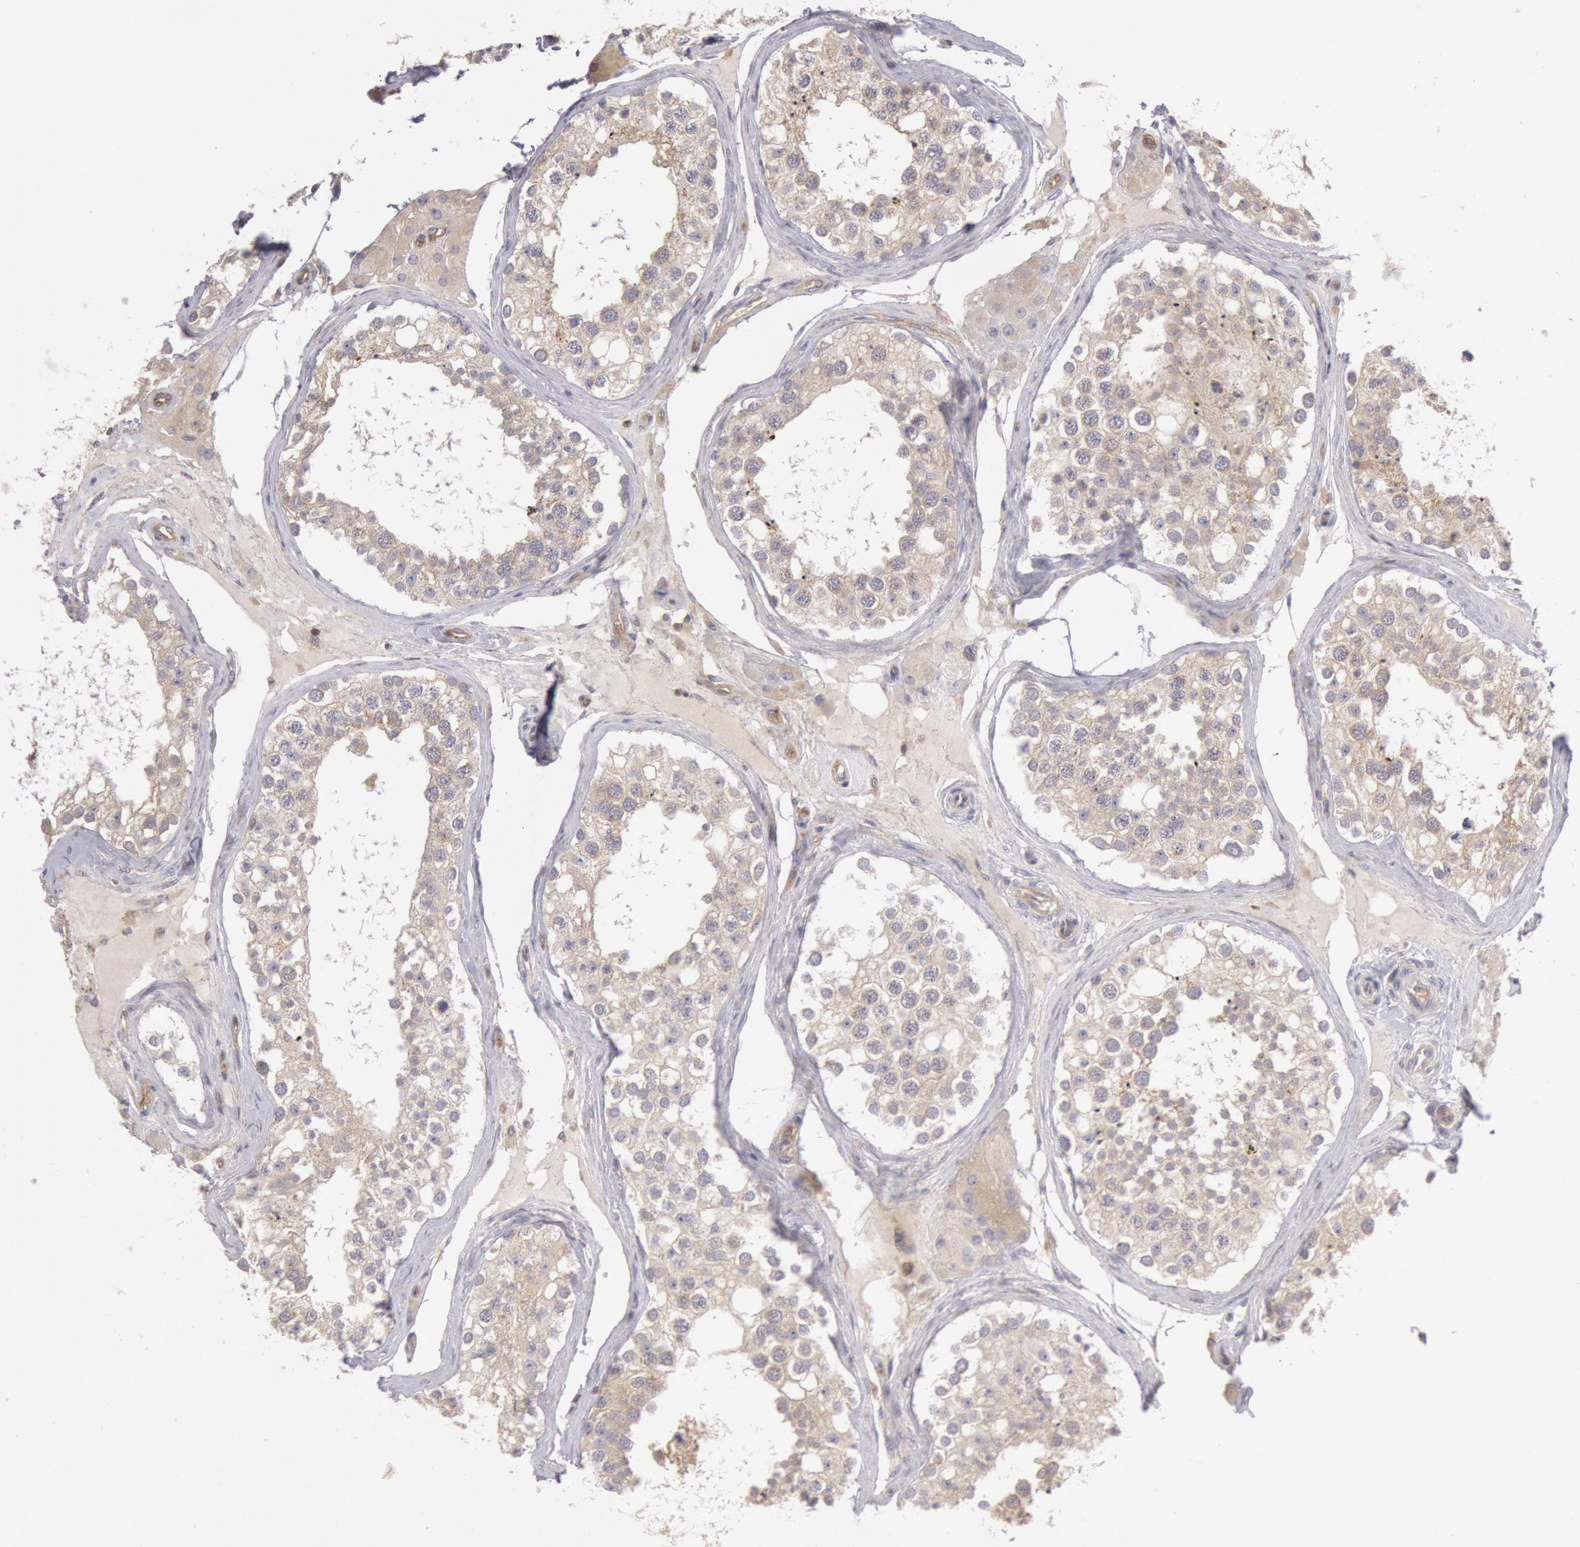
{"staining": {"intensity": "weak", "quantity": "<25%", "location": "cytoplasmic/membranous"}, "tissue": "testis", "cell_type": "Cells in seminiferous ducts", "image_type": "normal", "snomed": [{"axis": "morphology", "description": "Normal tissue, NOS"}, {"axis": "topography", "description": "Testis"}], "caption": "High power microscopy photomicrograph of an IHC photomicrograph of unremarkable testis, revealing no significant expression in cells in seminiferous ducts.", "gene": "PIK3R1", "patient": {"sex": "male", "age": 68}}